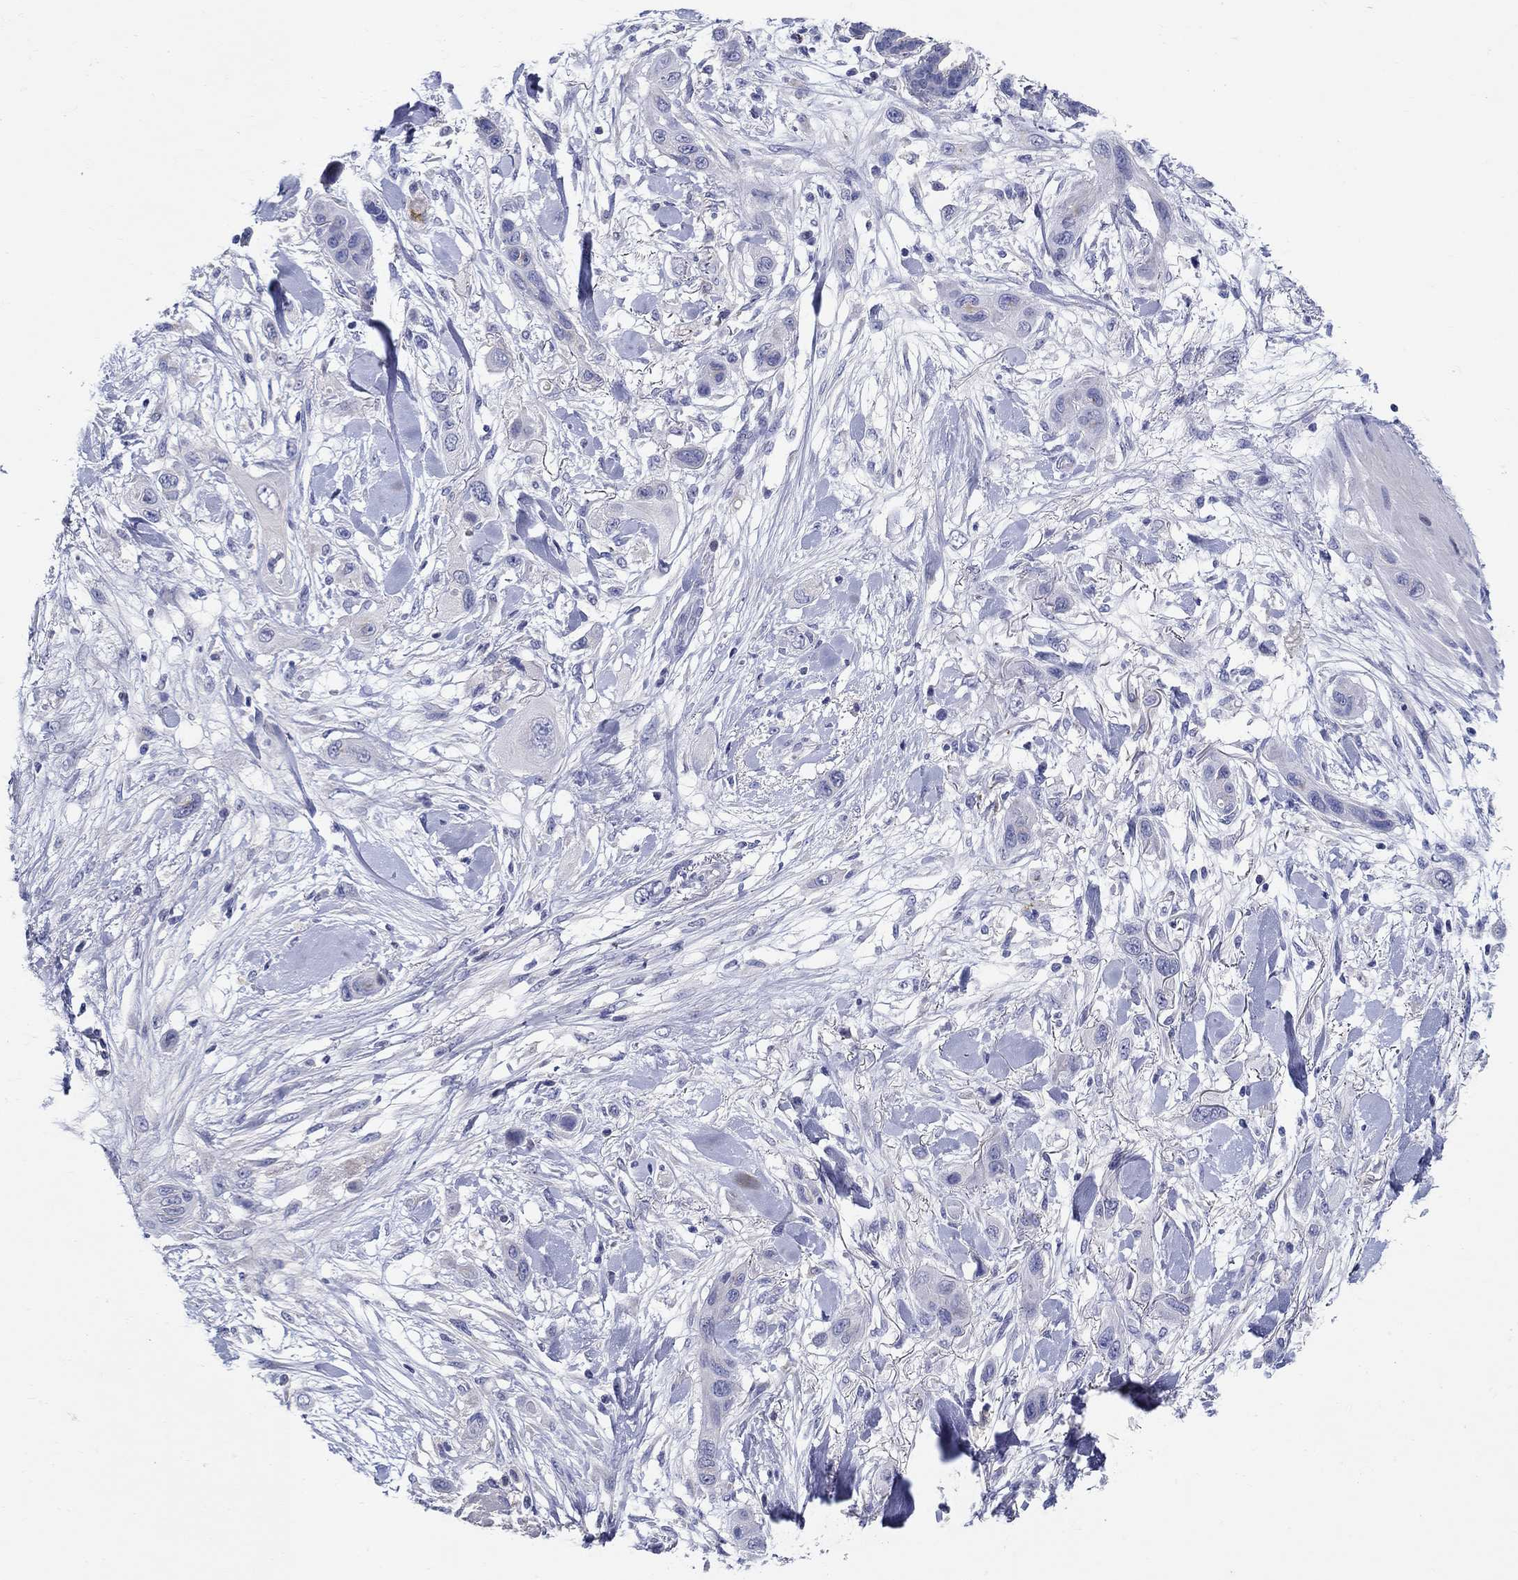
{"staining": {"intensity": "negative", "quantity": "none", "location": "none"}, "tissue": "skin cancer", "cell_type": "Tumor cells", "image_type": "cancer", "snomed": [{"axis": "morphology", "description": "Squamous cell carcinoma, NOS"}, {"axis": "topography", "description": "Skin"}], "caption": "This is an IHC image of human skin cancer (squamous cell carcinoma). There is no positivity in tumor cells.", "gene": "CRYGD", "patient": {"sex": "male", "age": 79}}